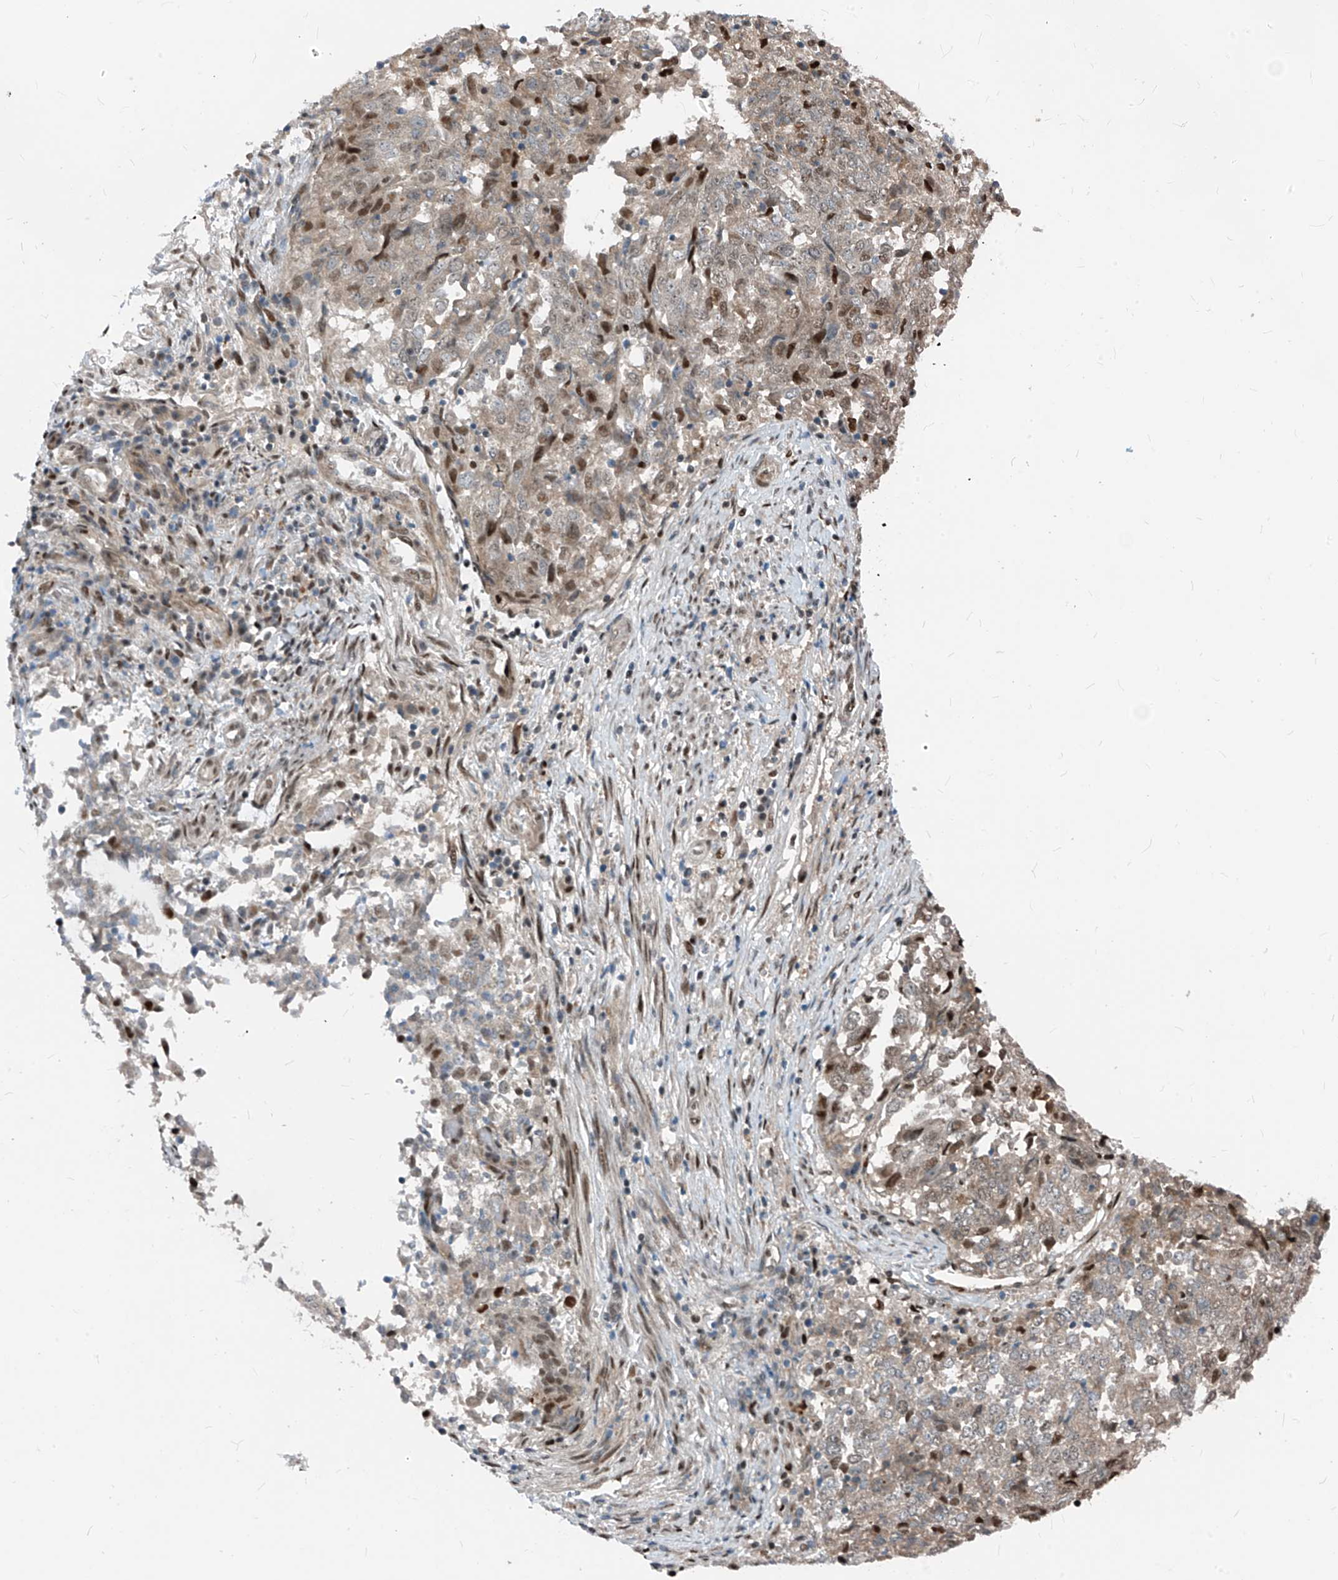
{"staining": {"intensity": "moderate", "quantity": "<25%", "location": "nuclear"}, "tissue": "endometrial cancer", "cell_type": "Tumor cells", "image_type": "cancer", "snomed": [{"axis": "morphology", "description": "Adenocarcinoma, NOS"}, {"axis": "topography", "description": "Endometrium"}], "caption": "Endometrial cancer stained with immunohistochemistry (IHC) displays moderate nuclear staining in about <25% of tumor cells.", "gene": "RBP7", "patient": {"sex": "female", "age": 80}}